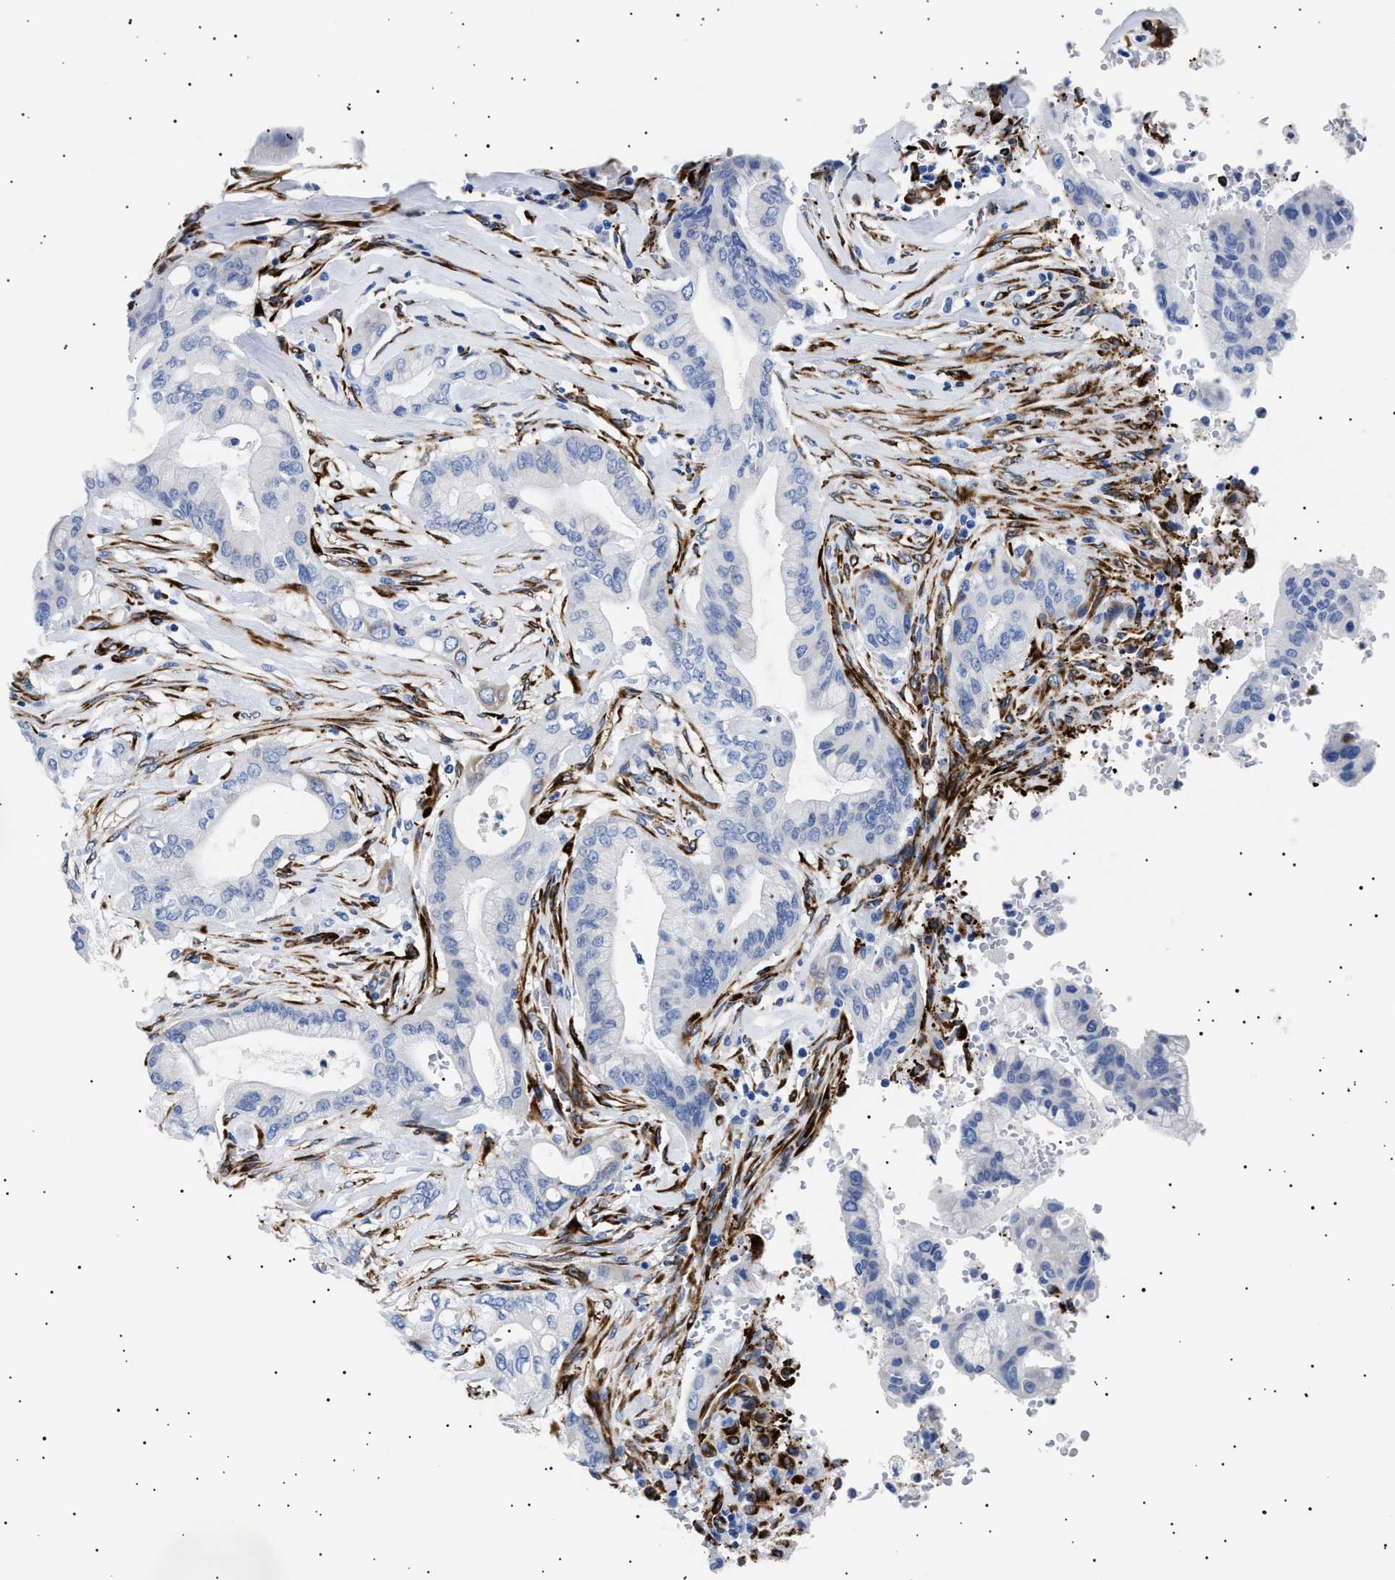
{"staining": {"intensity": "negative", "quantity": "none", "location": "none"}, "tissue": "pancreatic cancer", "cell_type": "Tumor cells", "image_type": "cancer", "snomed": [{"axis": "morphology", "description": "Adenocarcinoma, NOS"}, {"axis": "topography", "description": "Pancreas"}], "caption": "The photomicrograph demonstrates no significant expression in tumor cells of pancreatic cancer (adenocarcinoma).", "gene": "HEMGN", "patient": {"sex": "female", "age": 73}}